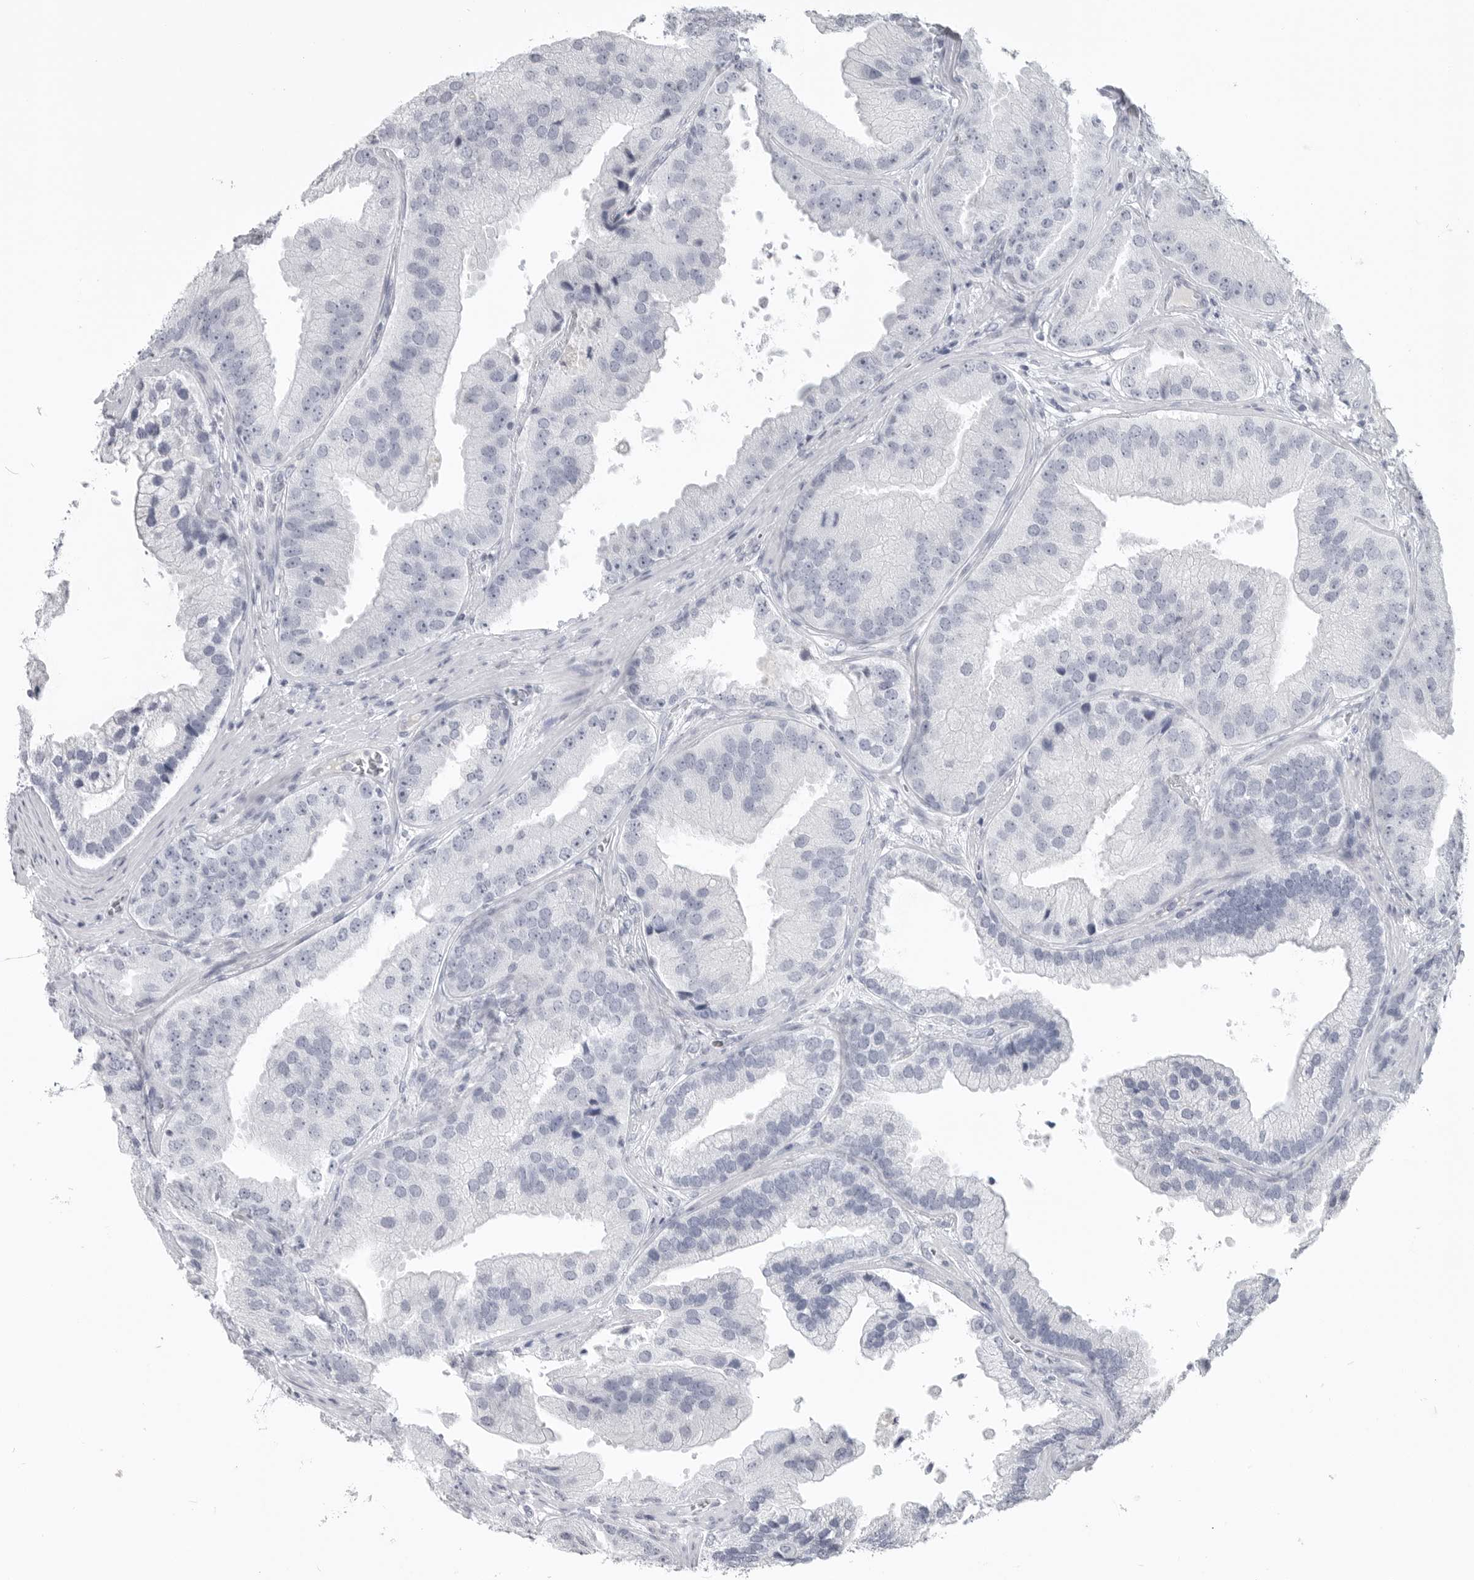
{"staining": {"intensity": "negative", "quantity": "none", "location": "none"}, "tissue": "prostate cancer", "cell_type": "Tumor cells", "image_type": "cancer", "snomed": [{"axis": "morphology", "description": "Adenocarcinoma, High grade"}, {"axis": "topography", "description": "Prostate"}], "caption": "This is an immunohistochemistry photomicrograph of human prostate cancer. There is no expression in tumor cells.", "gene": "LY6D", "patient": {"sex": "male", "age": 70}}